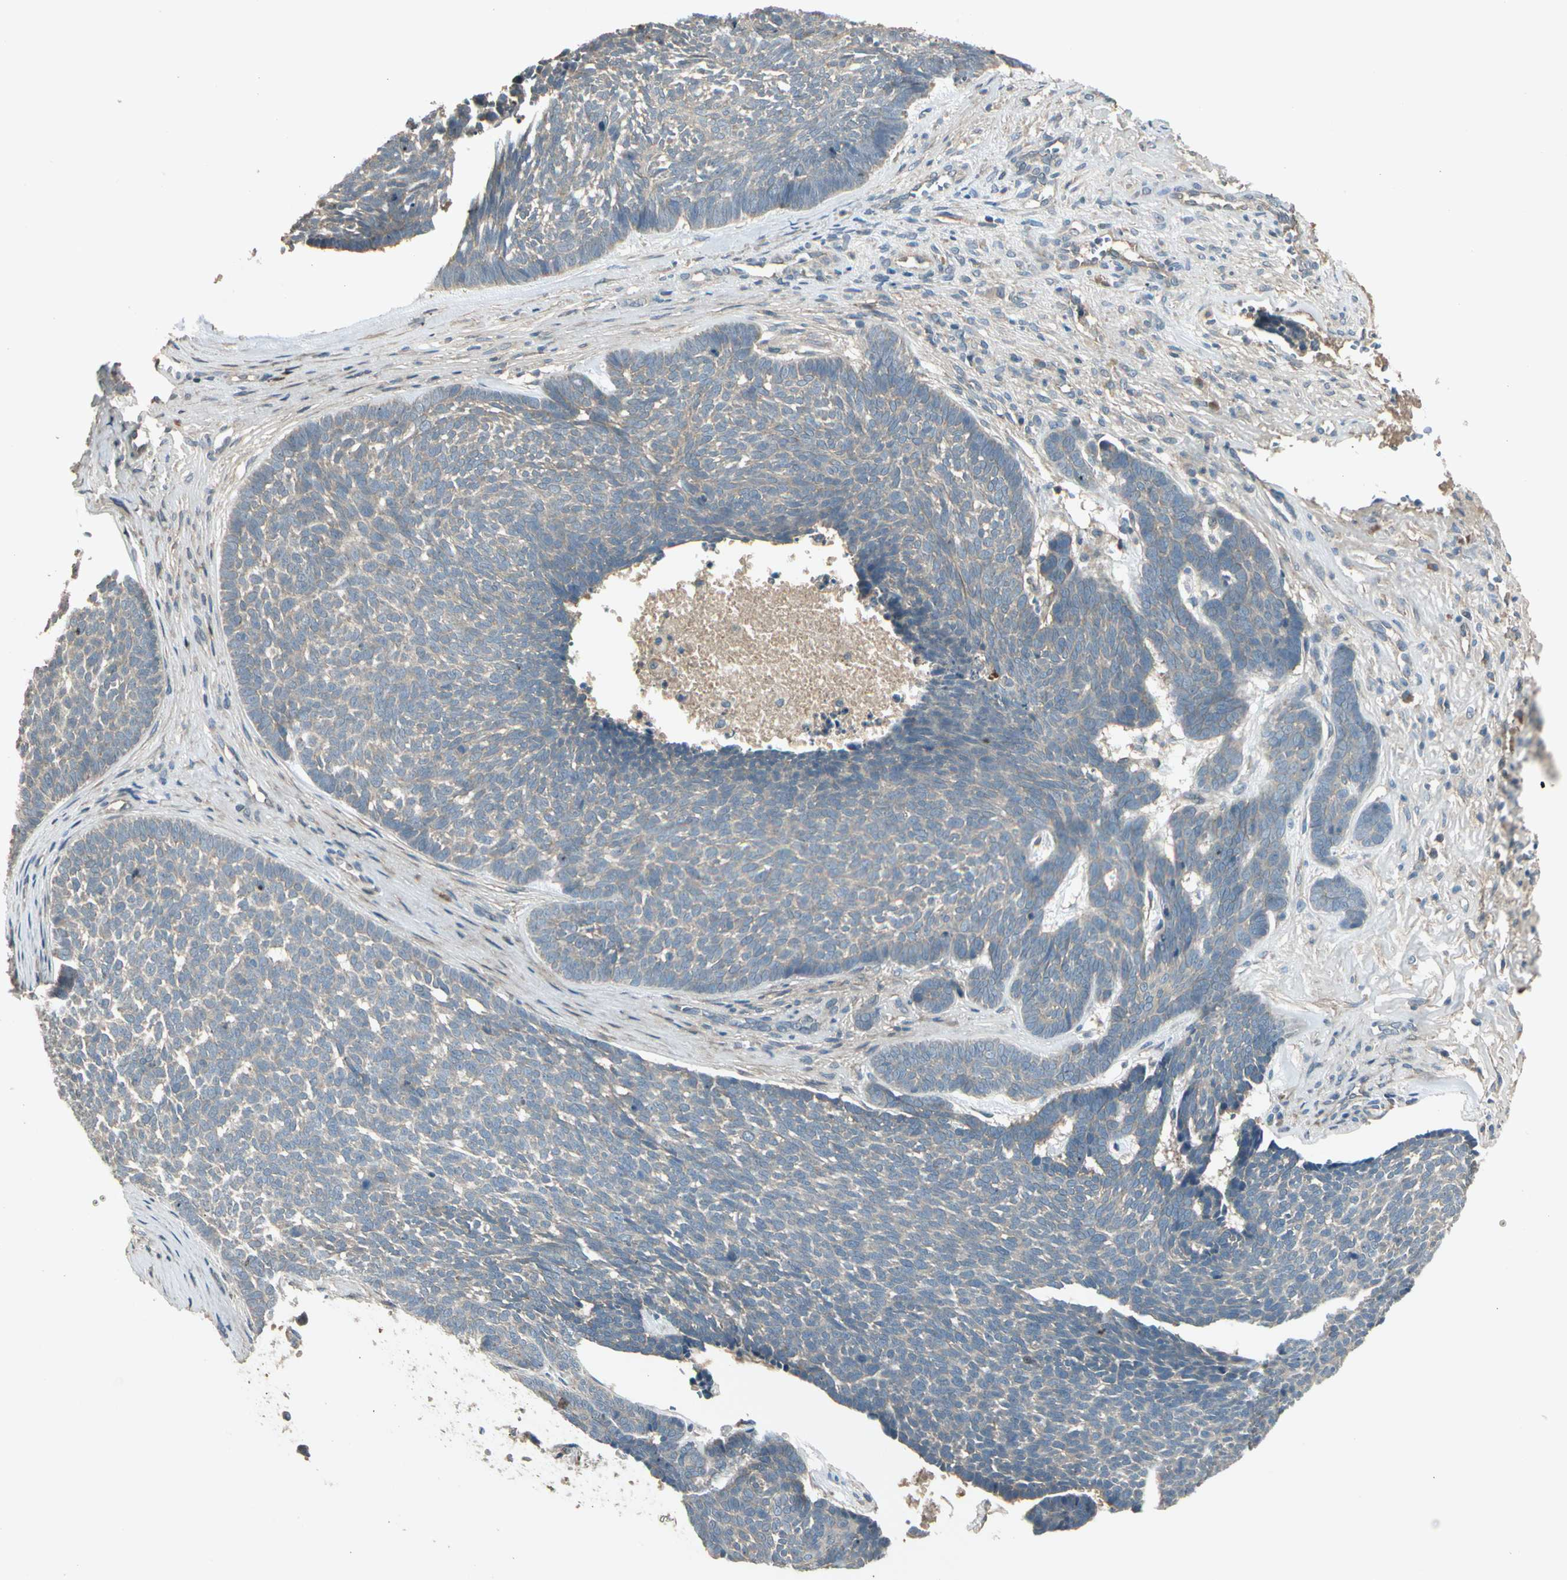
{"staining": {"intensity": "weak", "quantity": ">75%", "location": "cytoplasmic/membranous"}, "tissue": "skin cancer", "cell_type": "Tumor cells", "image_type": "cancer", "snomed": [{"axis": "morphology", "description": "Basal cell carcinoma"}, {"axis": "topography", "description": "Skin"}], "caption": "Immunohistochemical staining of human skin cancer exhibits low levels of weak cytoplasmic/membranous protein staining in about >75% of tumor cells.", "gene": "ACVR1", "patient": {"sex": "male", "age": 84}}